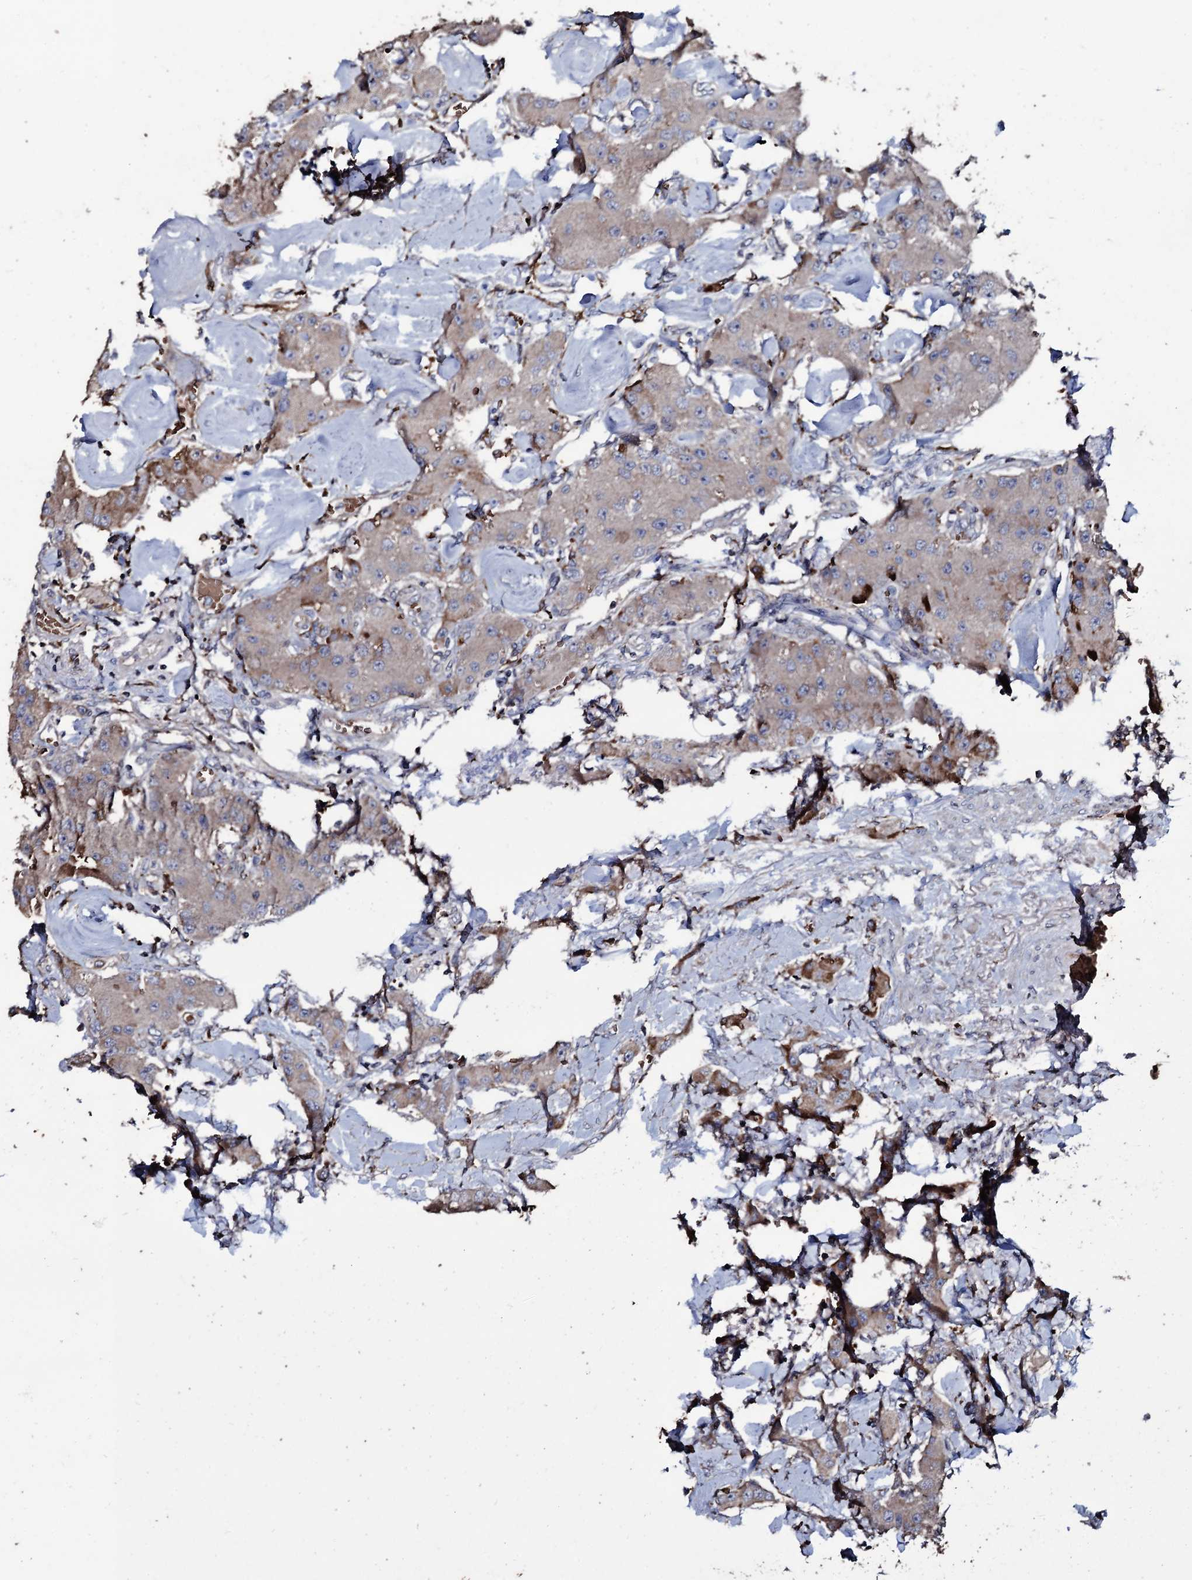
{"staining": {"intensity": "weak", "quantity": "<25%", "location": "cytoplasmic/membranous"}, "tissue": "carcinoid", "cell_type": "Tumor cells", "image_type": "cancer", "snomed": [{"axis": "morphology", "description": "Carcinoid, malignant, NOS"}, {"axis": "topography", "description": "Pancreas"}], "caption": "Tumor cells show no significant positivity in carcinoid.", "gene": "ZSWIM8", "patient": {"sex": "male", "age": 41}}